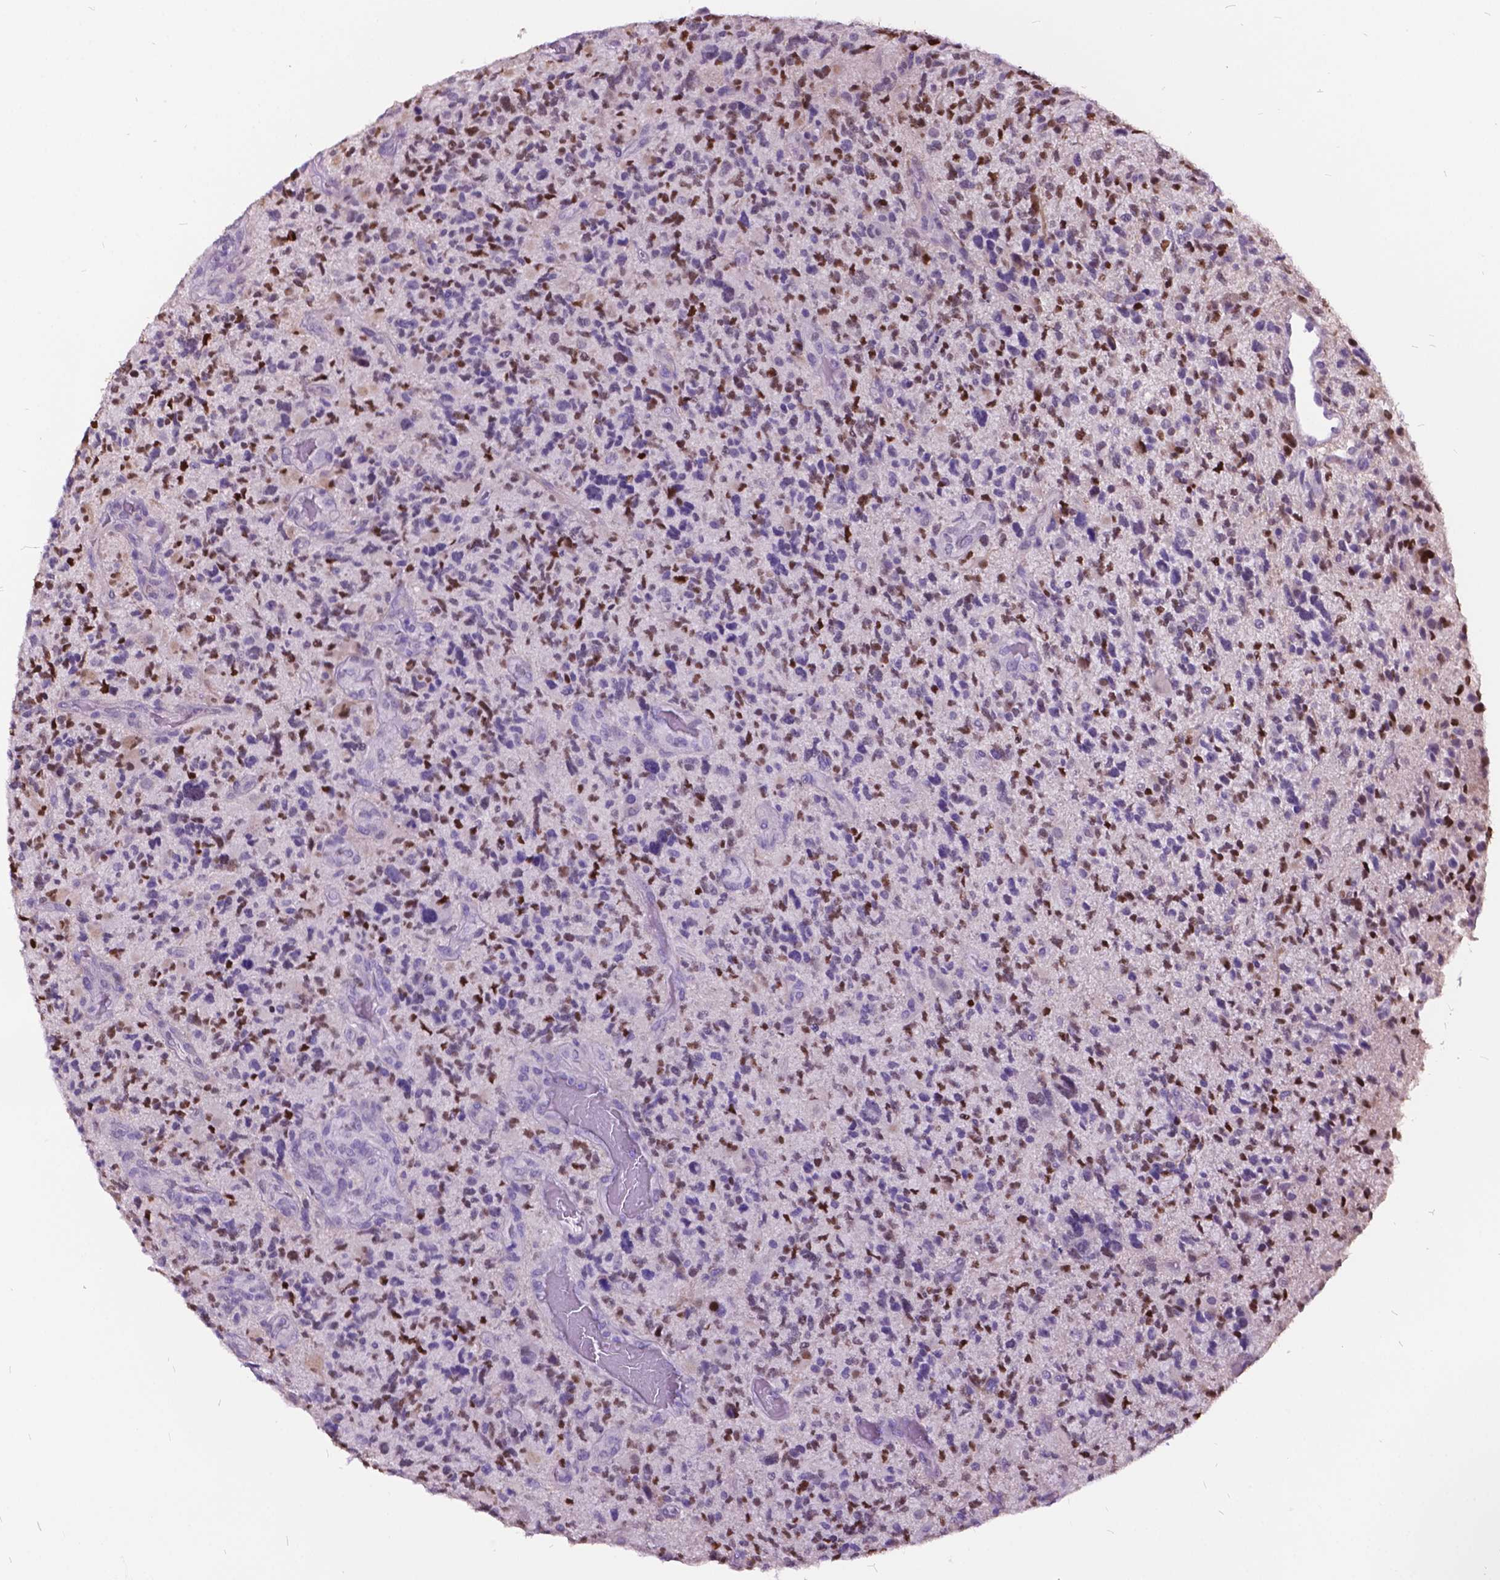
{"staining": {"intensity": "moderate", "quantity": "<25%", "location": "nuclear"}, "tissue": "glioma", "cell_type": "Tumor cells", "image_type": "cancer", "snomed": [{"axis": "morphology", "description": "Glioma, malignant, High grade"}, {"axis": "topography", "description": "Brain"}], "caption": "Protein staining by IHC shows moderate nuclear positivity in approximately <25% of tumor cells in malignant glioma (high-grade).", "gene": "DPF3", "patient": {"sex": "female", "age": 71}}